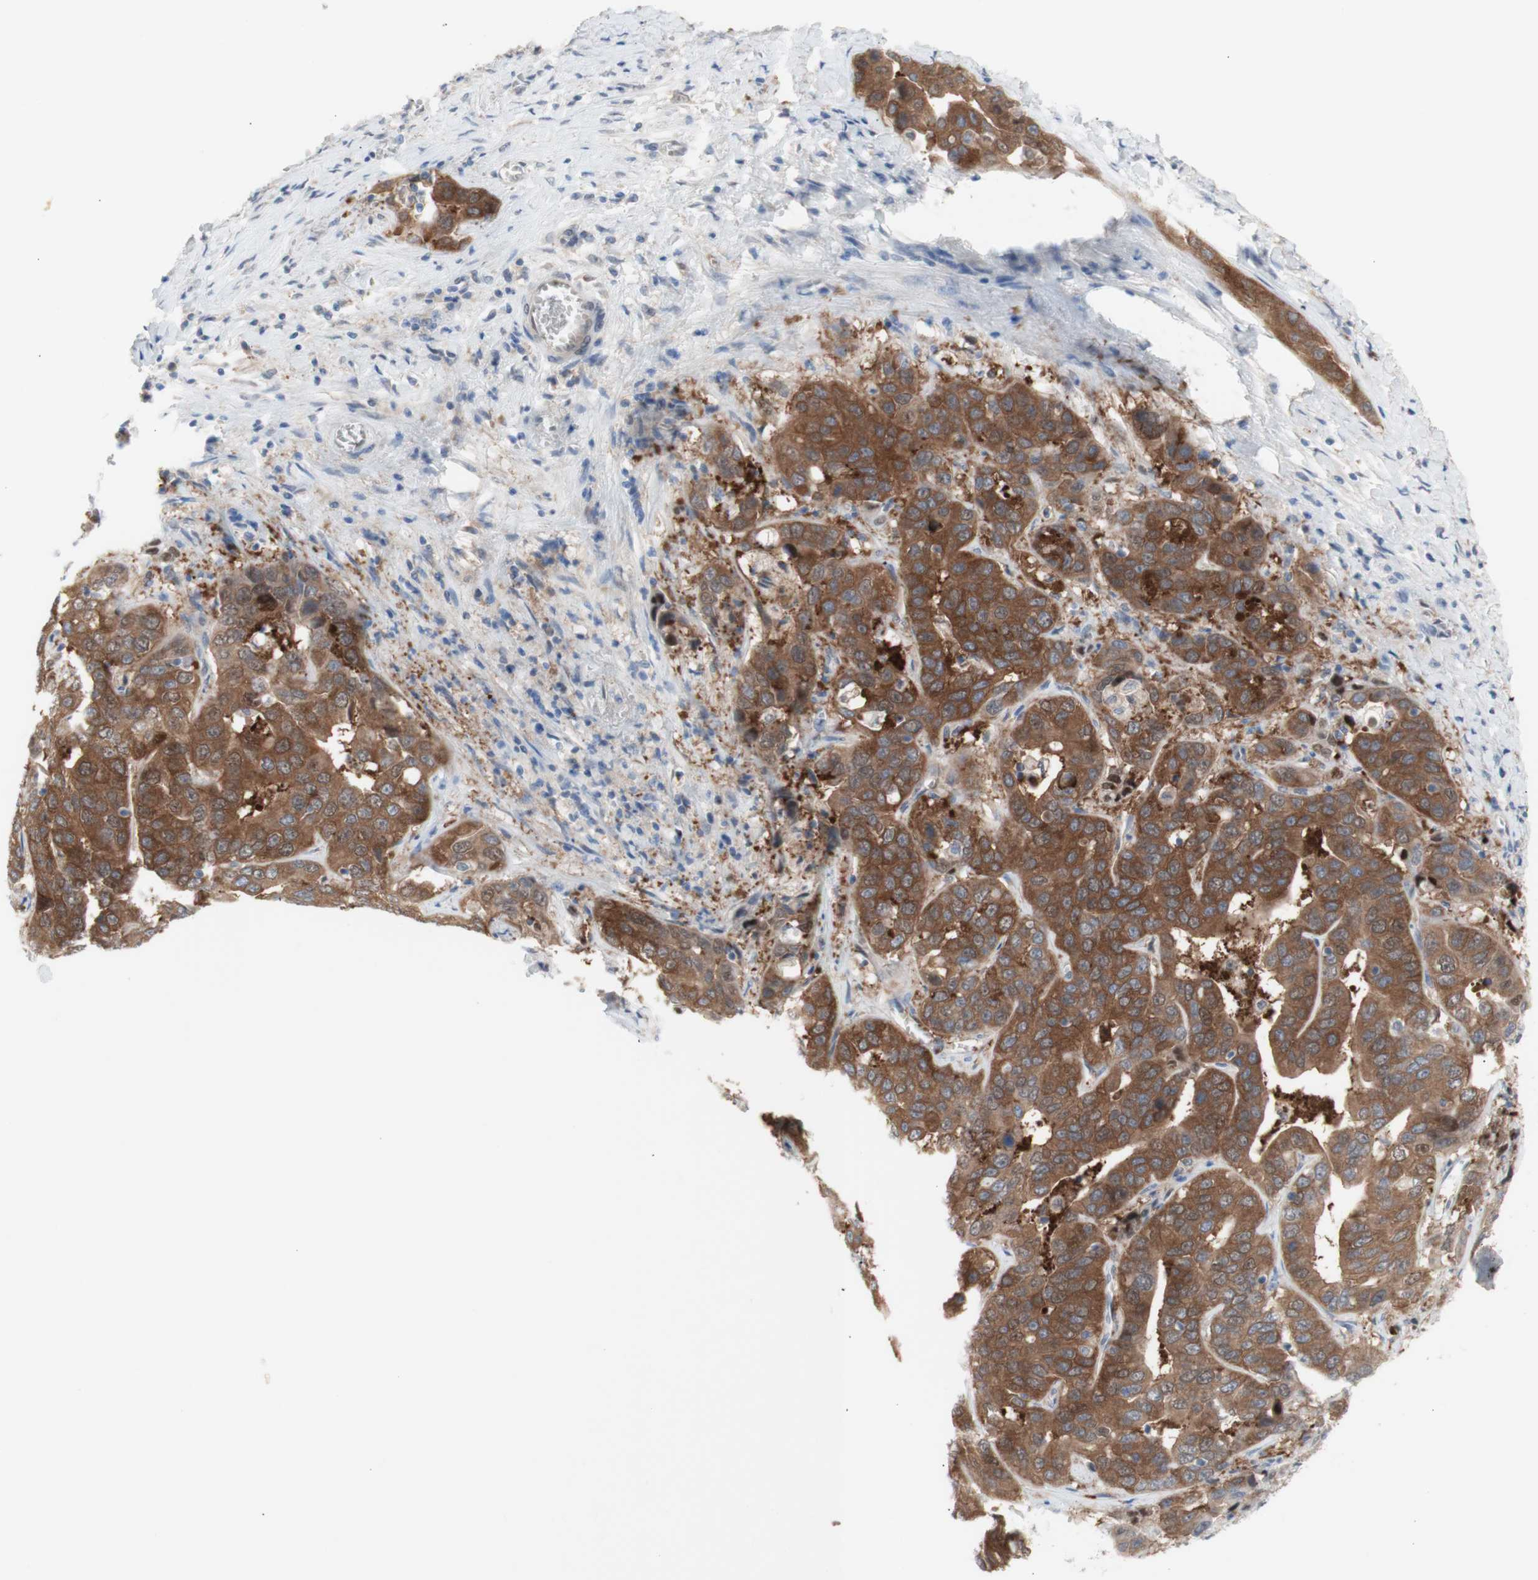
{"staining": {"intensity": "moderate", "quantity": ">75%", "location": "cytoplasmic/membranous"}, "tissue": "liver cancer", "cell_type": "Tumor cells", "image_type": "cancer", "snomed": [{"axis": "morphology", "description": "Cholangiocarcinoma"}, {"axis": "topography", "description": "Liver"}], "caption": "IHC of cholangiocarcinoma (liver) exhibits medium levels of moderate cytoplasmic/membranous expression in approximately >75% of tumor cells. (Brightfield microscopy of DAB IHC at high magnification).", "gene": "PRMT5", "patient": {"sex": "female", "age": 52}}